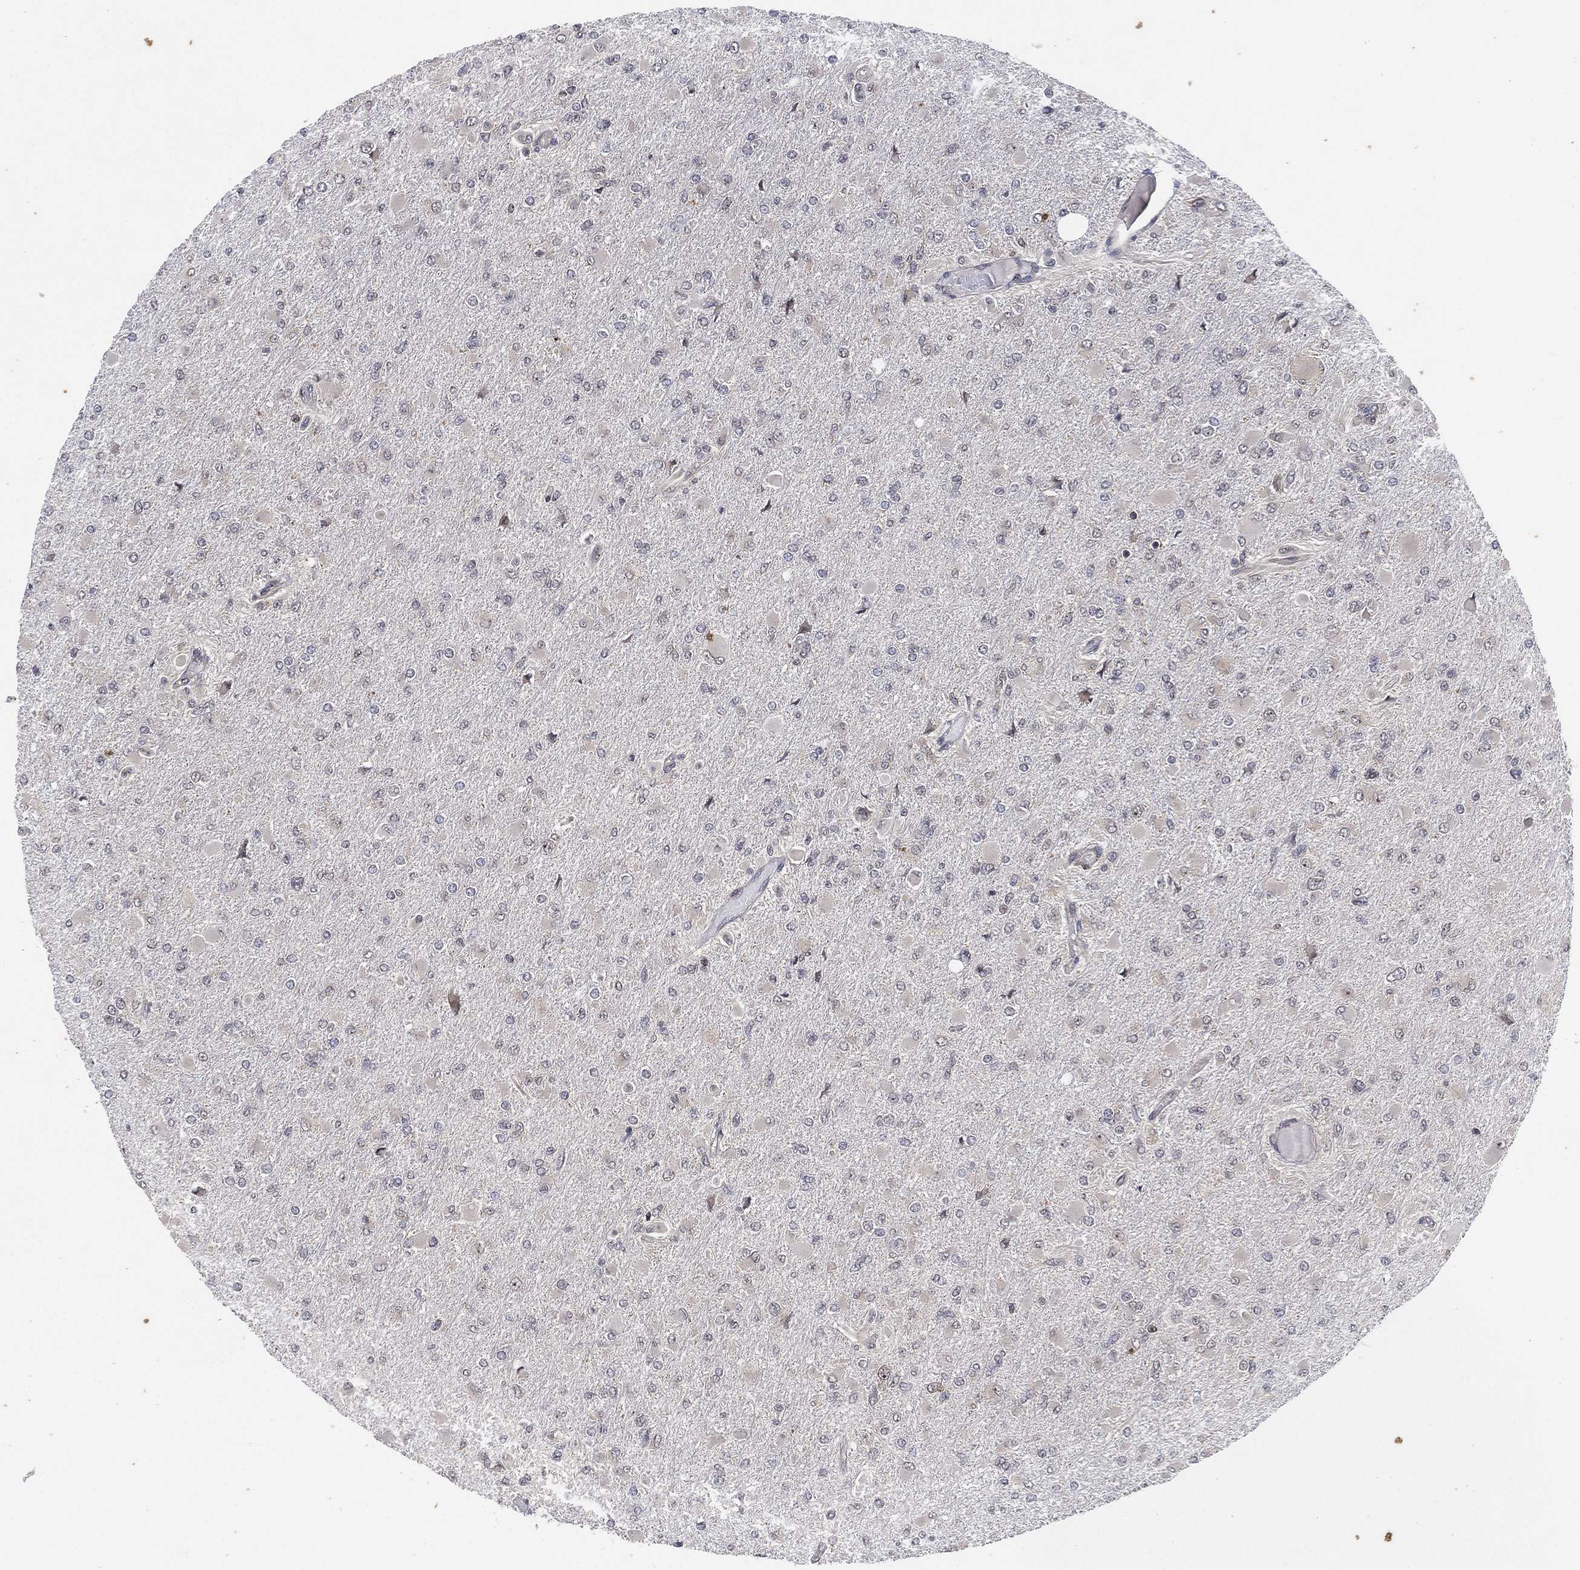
{"staining": {"intensity": "negative", "quantity": "none", "location": "none"}, "tissue": "glioma", "cell_type": "Tumor cells", "image_type": "cancer", "snomed": [{"axis": "morphology", "description": "Glioma, malignant, High grade"}, {"axis": "topography", "description": "Cerebral cortex"}], "caption": "Tumor cells show no significant protein positivity in high-grade glioma (malignant).", "gene": "TMCO1", "patient": {"sex": "female", "age": 36}}